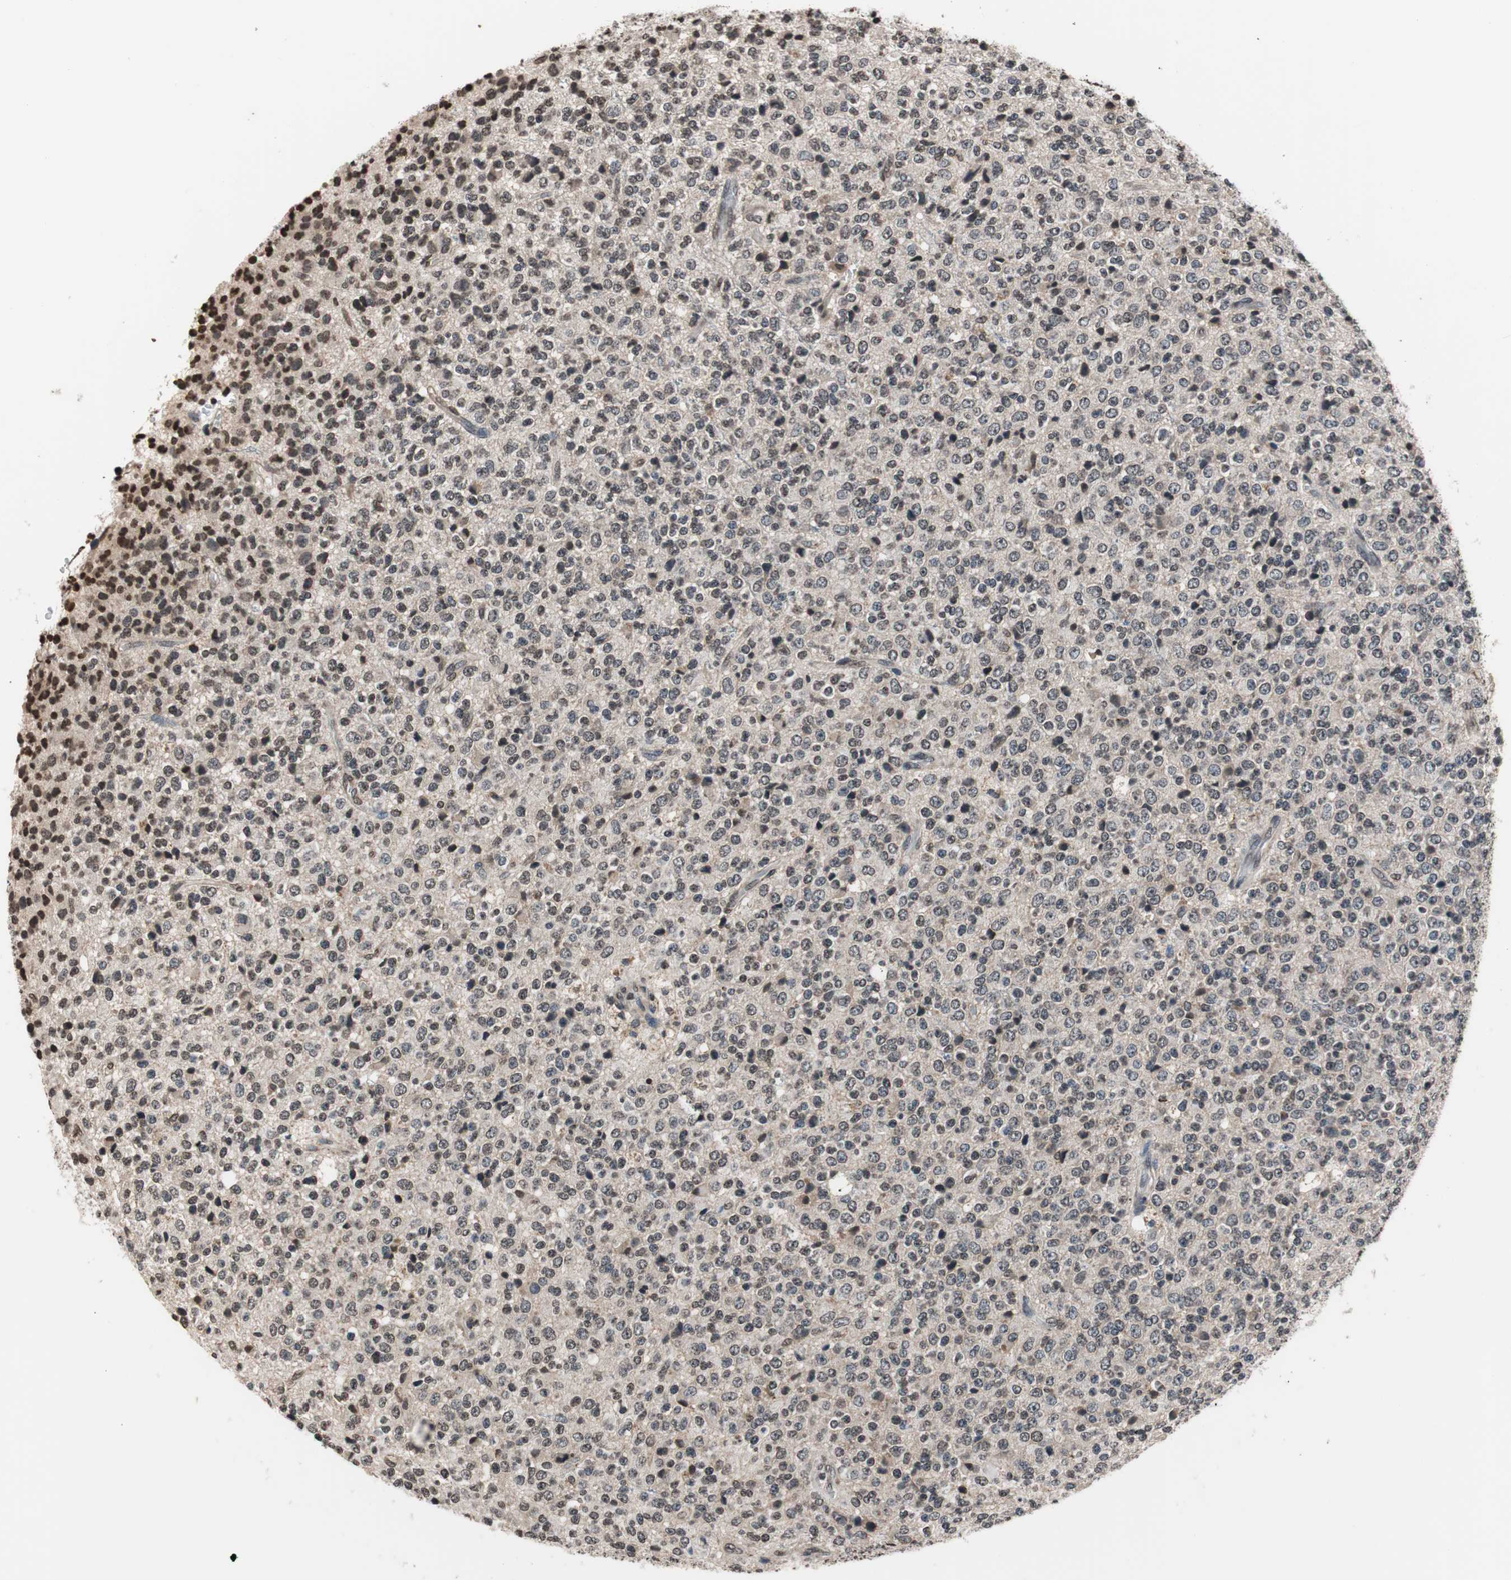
{"staining": {"intensity": "negative", "quantity": "none", "location": "none"}, "tissue": "glioma", "cell_type": "Tumor cells", "image_type": "cancer", "snomed": [{"axis": "morphology", "description": "Glioma, malignant, High grade"}, {"axis": "topography", "description": "pancreas cauda"}], "caption": "Immunohistochemical staining of glioma exhibits no significant staining in tumor cells. Brightfield microscopy of IHC stained with DAB (brown) and hematoxylin (blue), captured at high magnification.", "gene": "RFC1", "patient": {"sex": "male", "age": 60}}